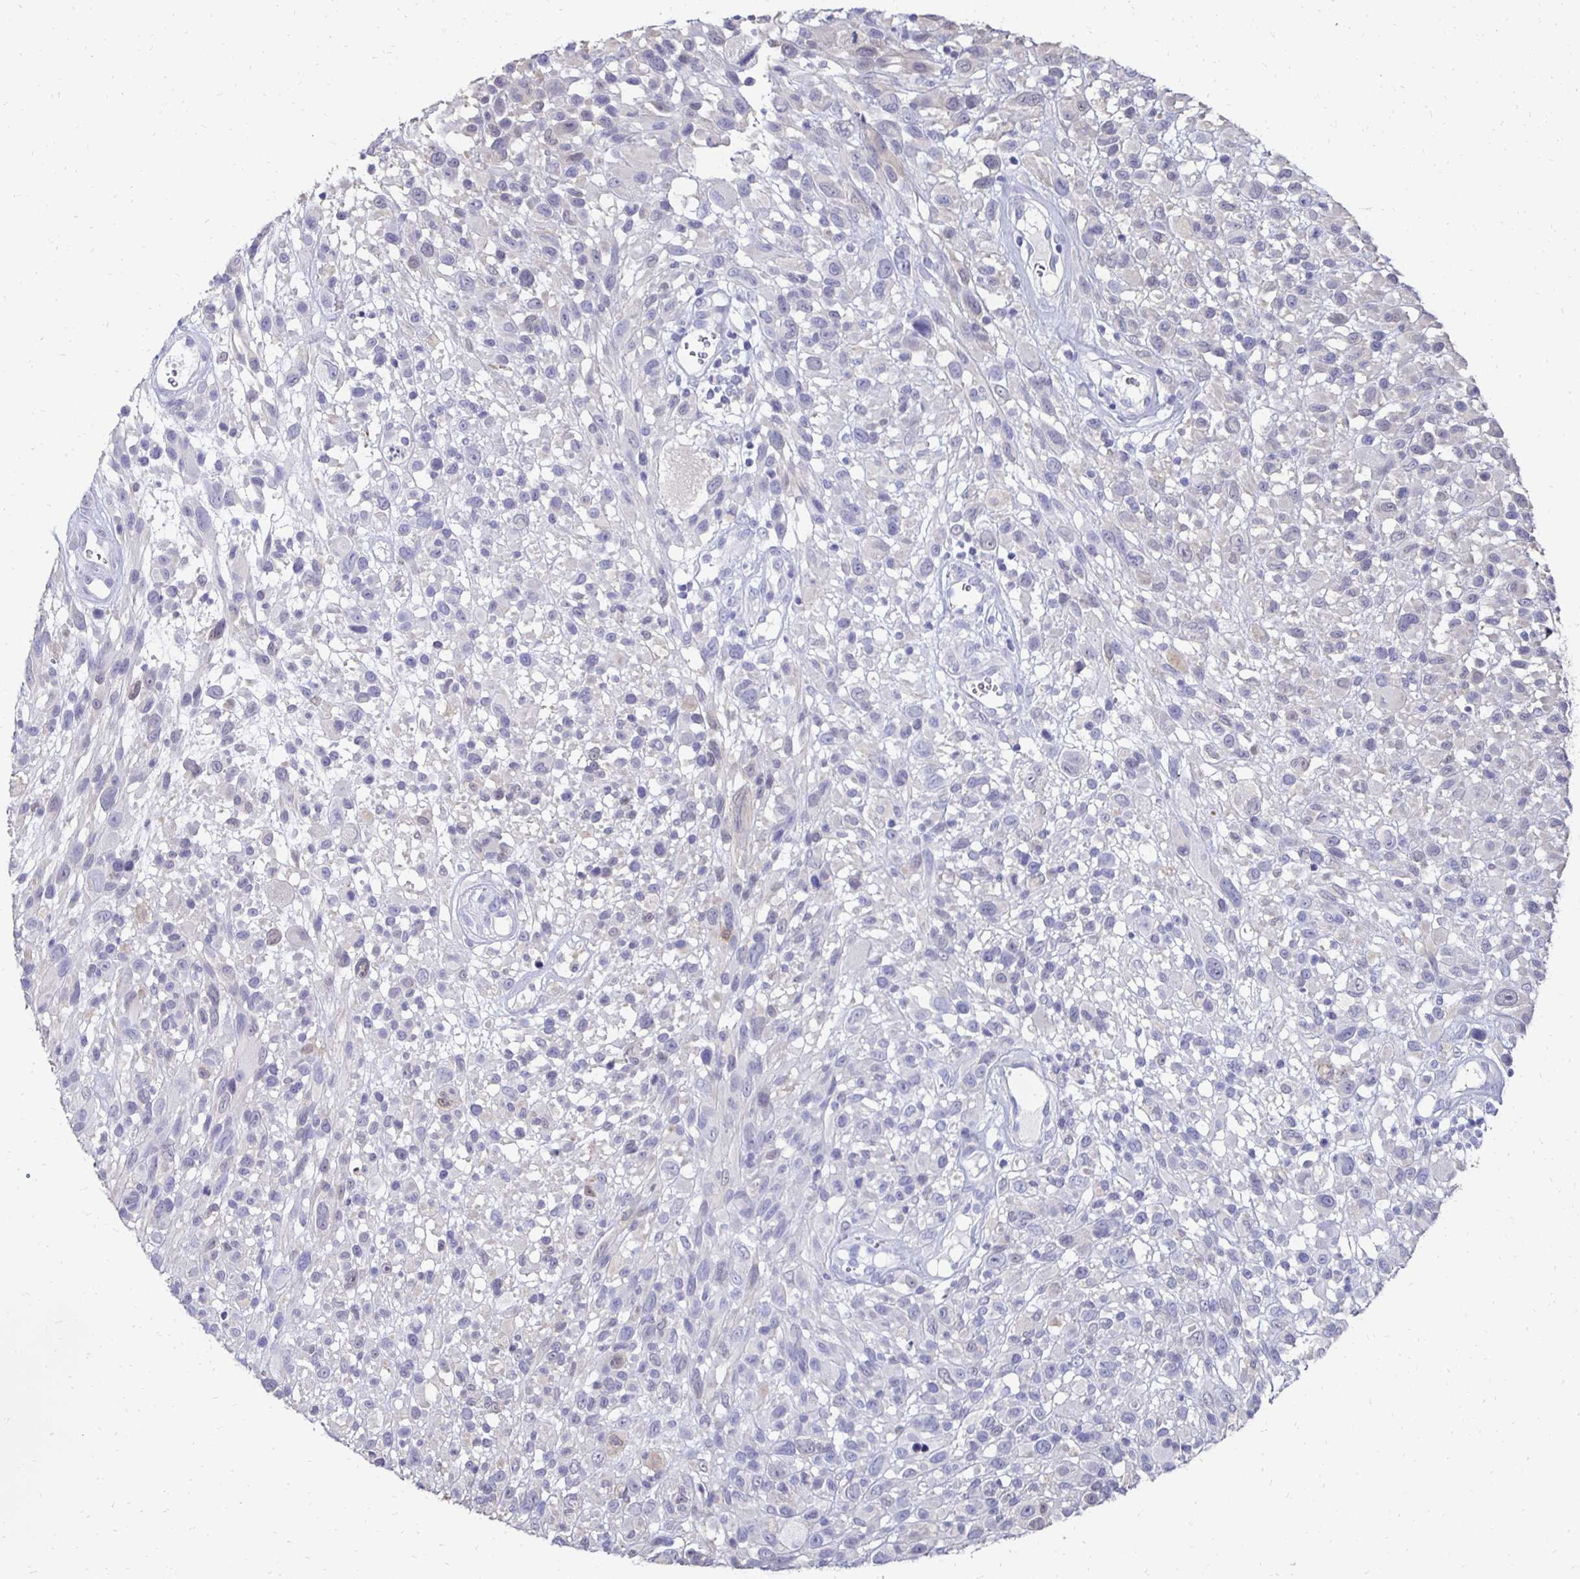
{"staining": {"intensity": "negative", "quantity": "none", "location": "none"}, "tissue": "melanoma", "cell_type": "Tumor cells", "image_type": "cancer", "snomed": [{"axis": "morphology", "description": "Malignant melanoma, NOS"}, {"axis": "topography", "description": "Skin"}], "caption": "The histopathology image shows no significant staining in tumor cells of malignant melanoma.", "gene": "SYCP3", "patient": {"sex": "male", "age": 68}}